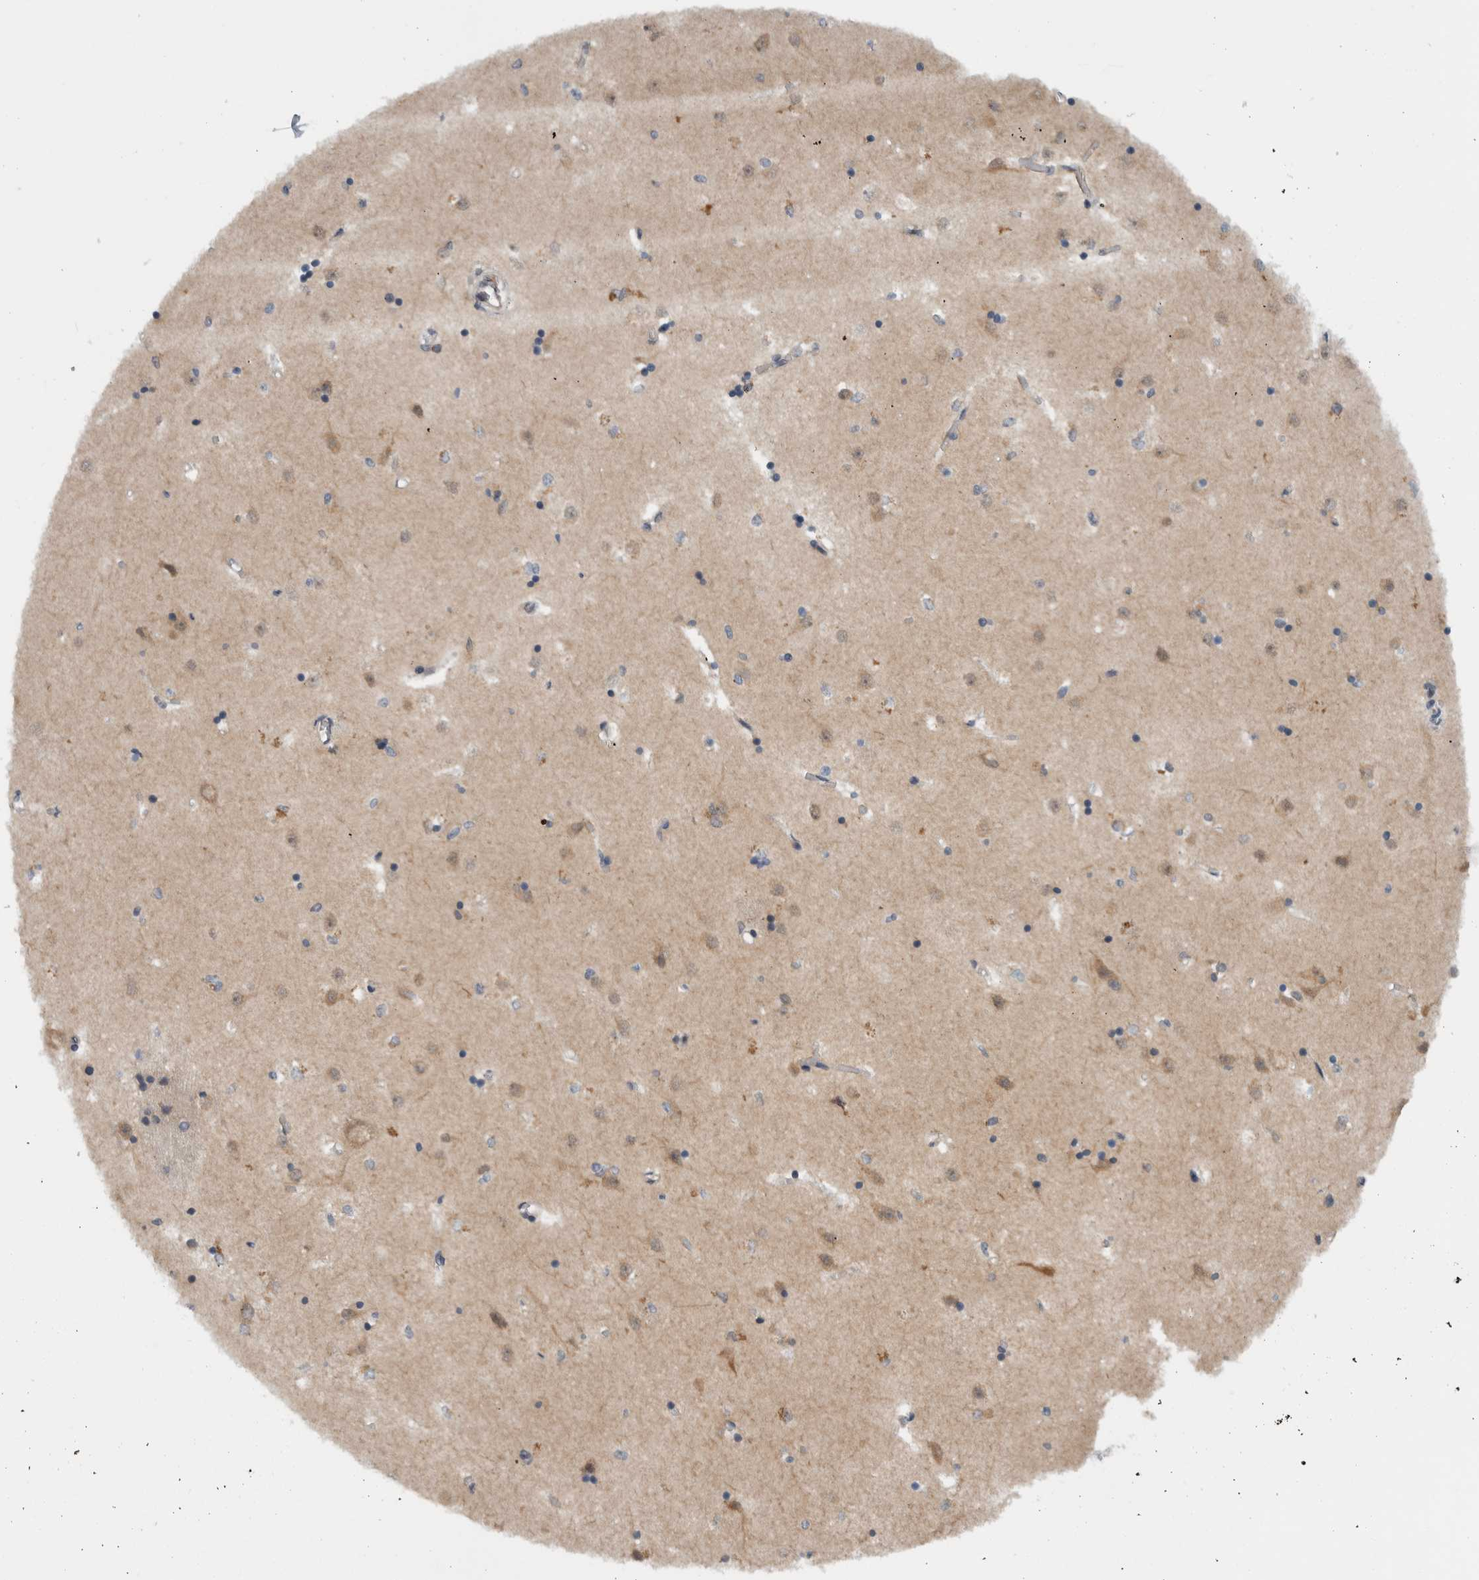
{"staining": {"intensity": "weak", "quantity": "25%-75%", "location": "cytoplasmic/membranous"}, "tissue": "caudate", "cell_type": "Glial cells", "image_type": "normal", "snomed": [{"axis": "morphology", "description": "Normal tissue, NOS"}, {"axis": "topography", "description": "Lateral ventricle wall"}], "caption": "Weak cytoplasmic/membranous protein expression is present in approximately 25%-75% of glial cells in caudate.", "gene": "CCDC43", "patient": {"sex": "male", "age": 45}}